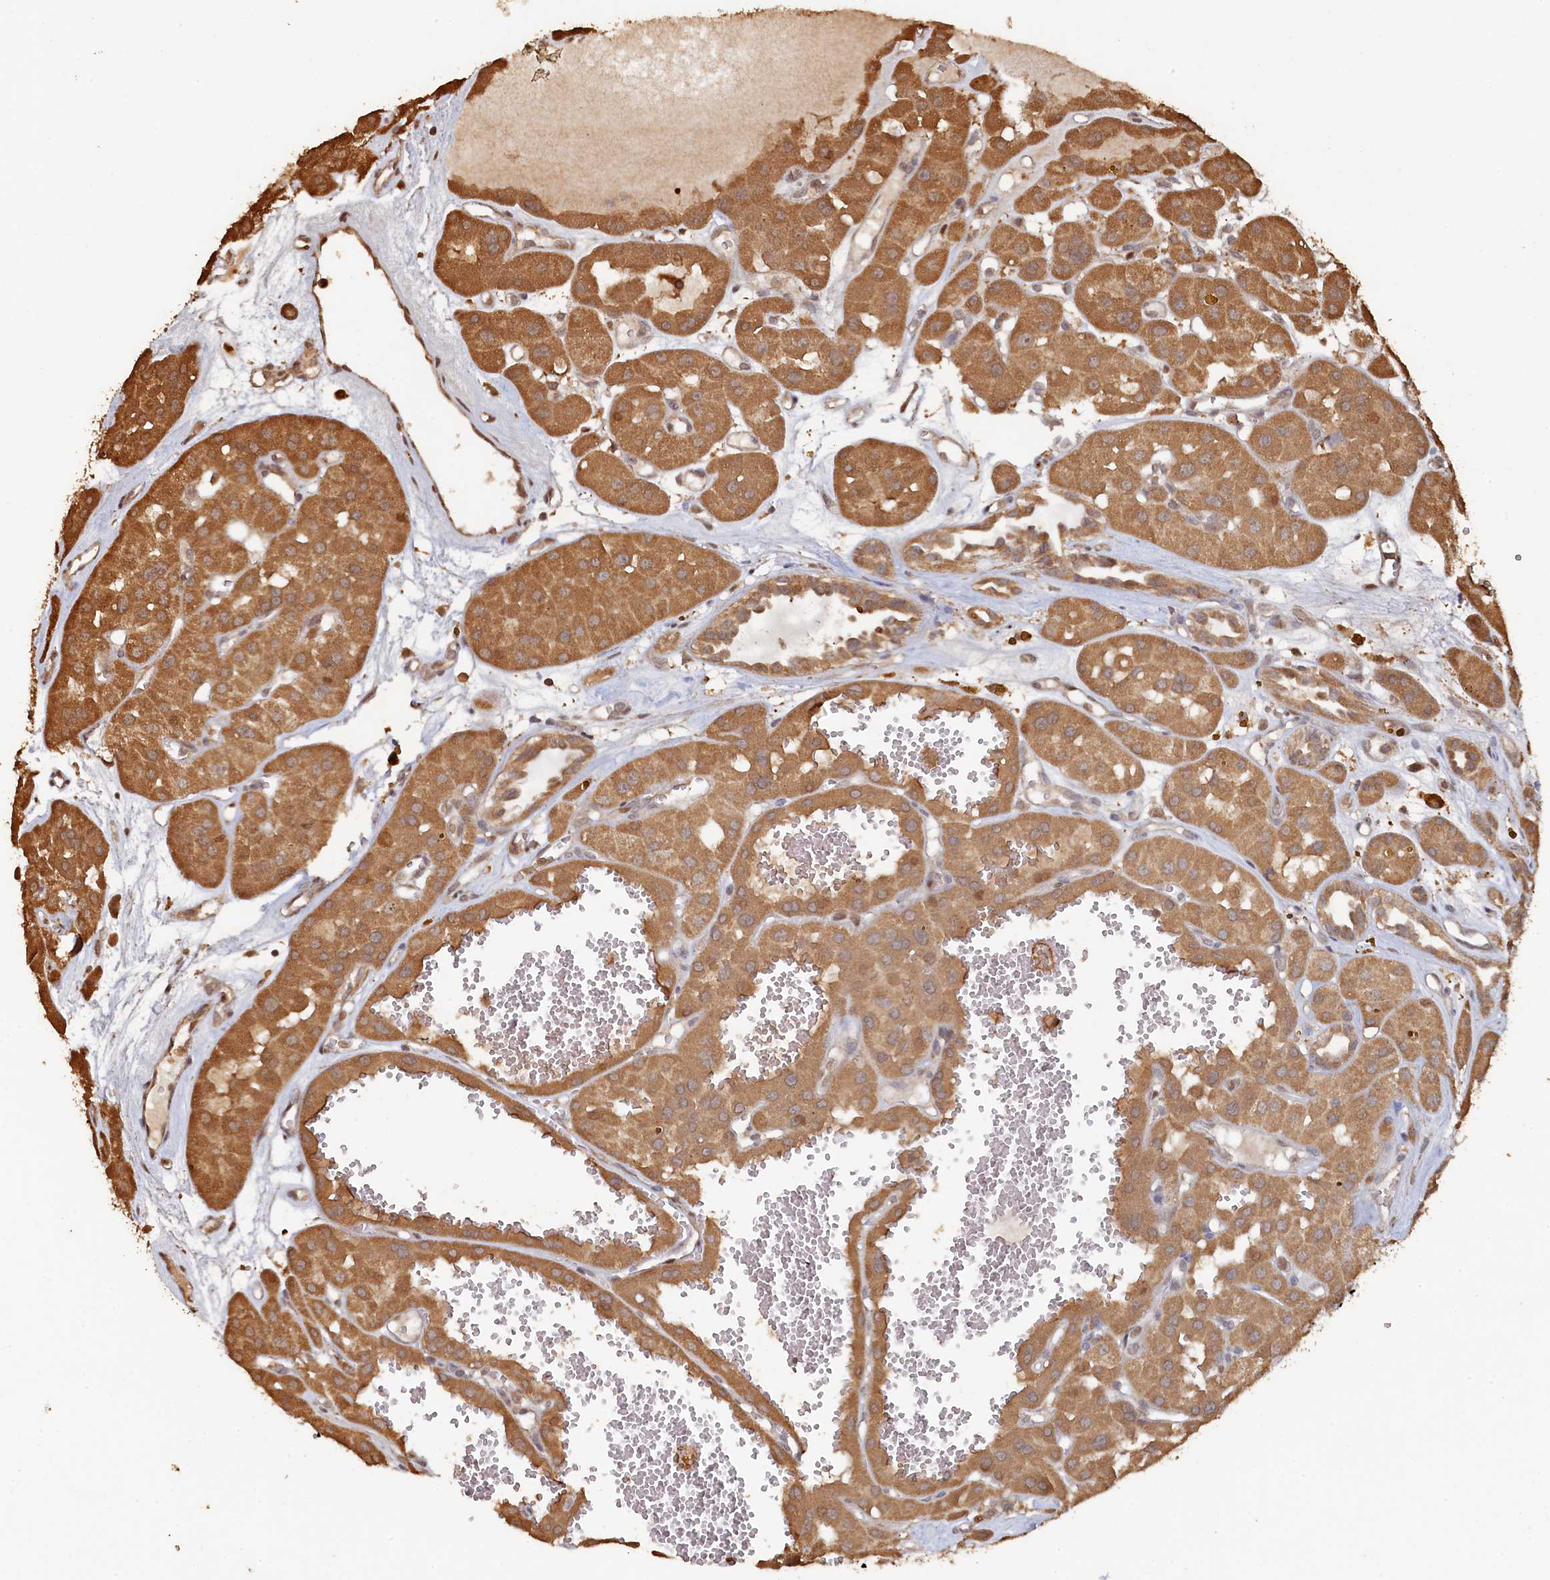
{"staining": {"intensity": "moderate", "quantity": ">75%", "location": "cytoplasmic/membranous"}, "tissue": "renal cancer", "cell_type": "Tumor cells", "image_type": "cancer", "snomed": [{"axis": "morphology", "description": "Carcinoma, NOS"}, {"axis": "topography", "description": "Kidney"}], "caption": "Immunohistochemical staining of renal carcinoma displays moderate cytoplasmic/membranous protein positivity in approximately >75% of tumor cells.", "gene": "PIGN", "patient": {"sex": "female", "age": 75}}